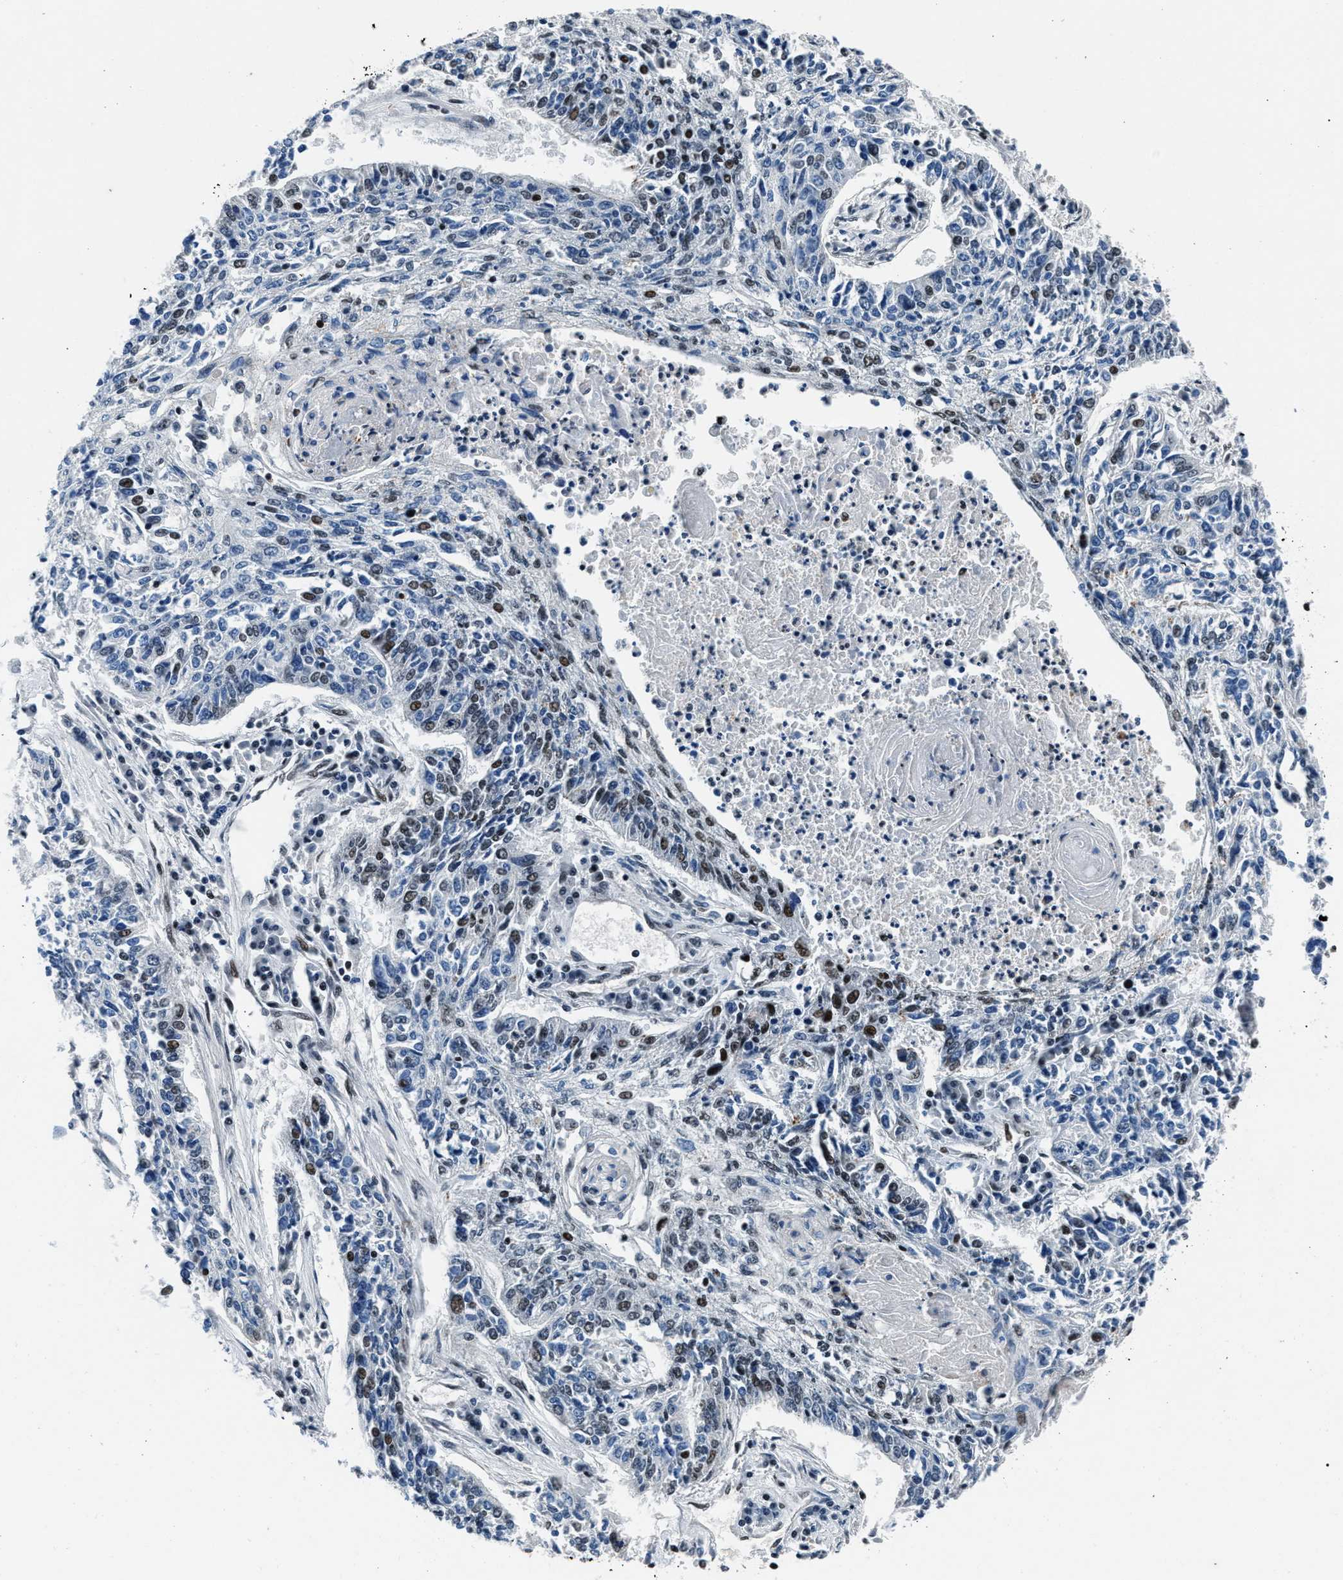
{"staining": {"intensity": "moderate", "quantity": "25%-75%", "location": "nuclear"}, "tissue": "lung cancer", "cell_type": "Tumor cells", "image_type": "cancer", "snomed": [{"axis": "morphology", "description": "Normal tissue, NOS"}, {"axis": "morphology", "description": "Squamous cell carcinoma, NOS"}, {"axis": "topography", "description": "Cartilage tissue"}, {"axis": "topography", "description": "Bronchus"}, {"axis": "topography", "description": "Lung"}], "caption": "Moderate nuclear positivity for a protein is seen in about 25%-75% of tumor cells of lung squamous cell carcinoma using immunohistochemistry.", "gene": "PRRC2B", "patient": {"sex": "female", "age": 49}}